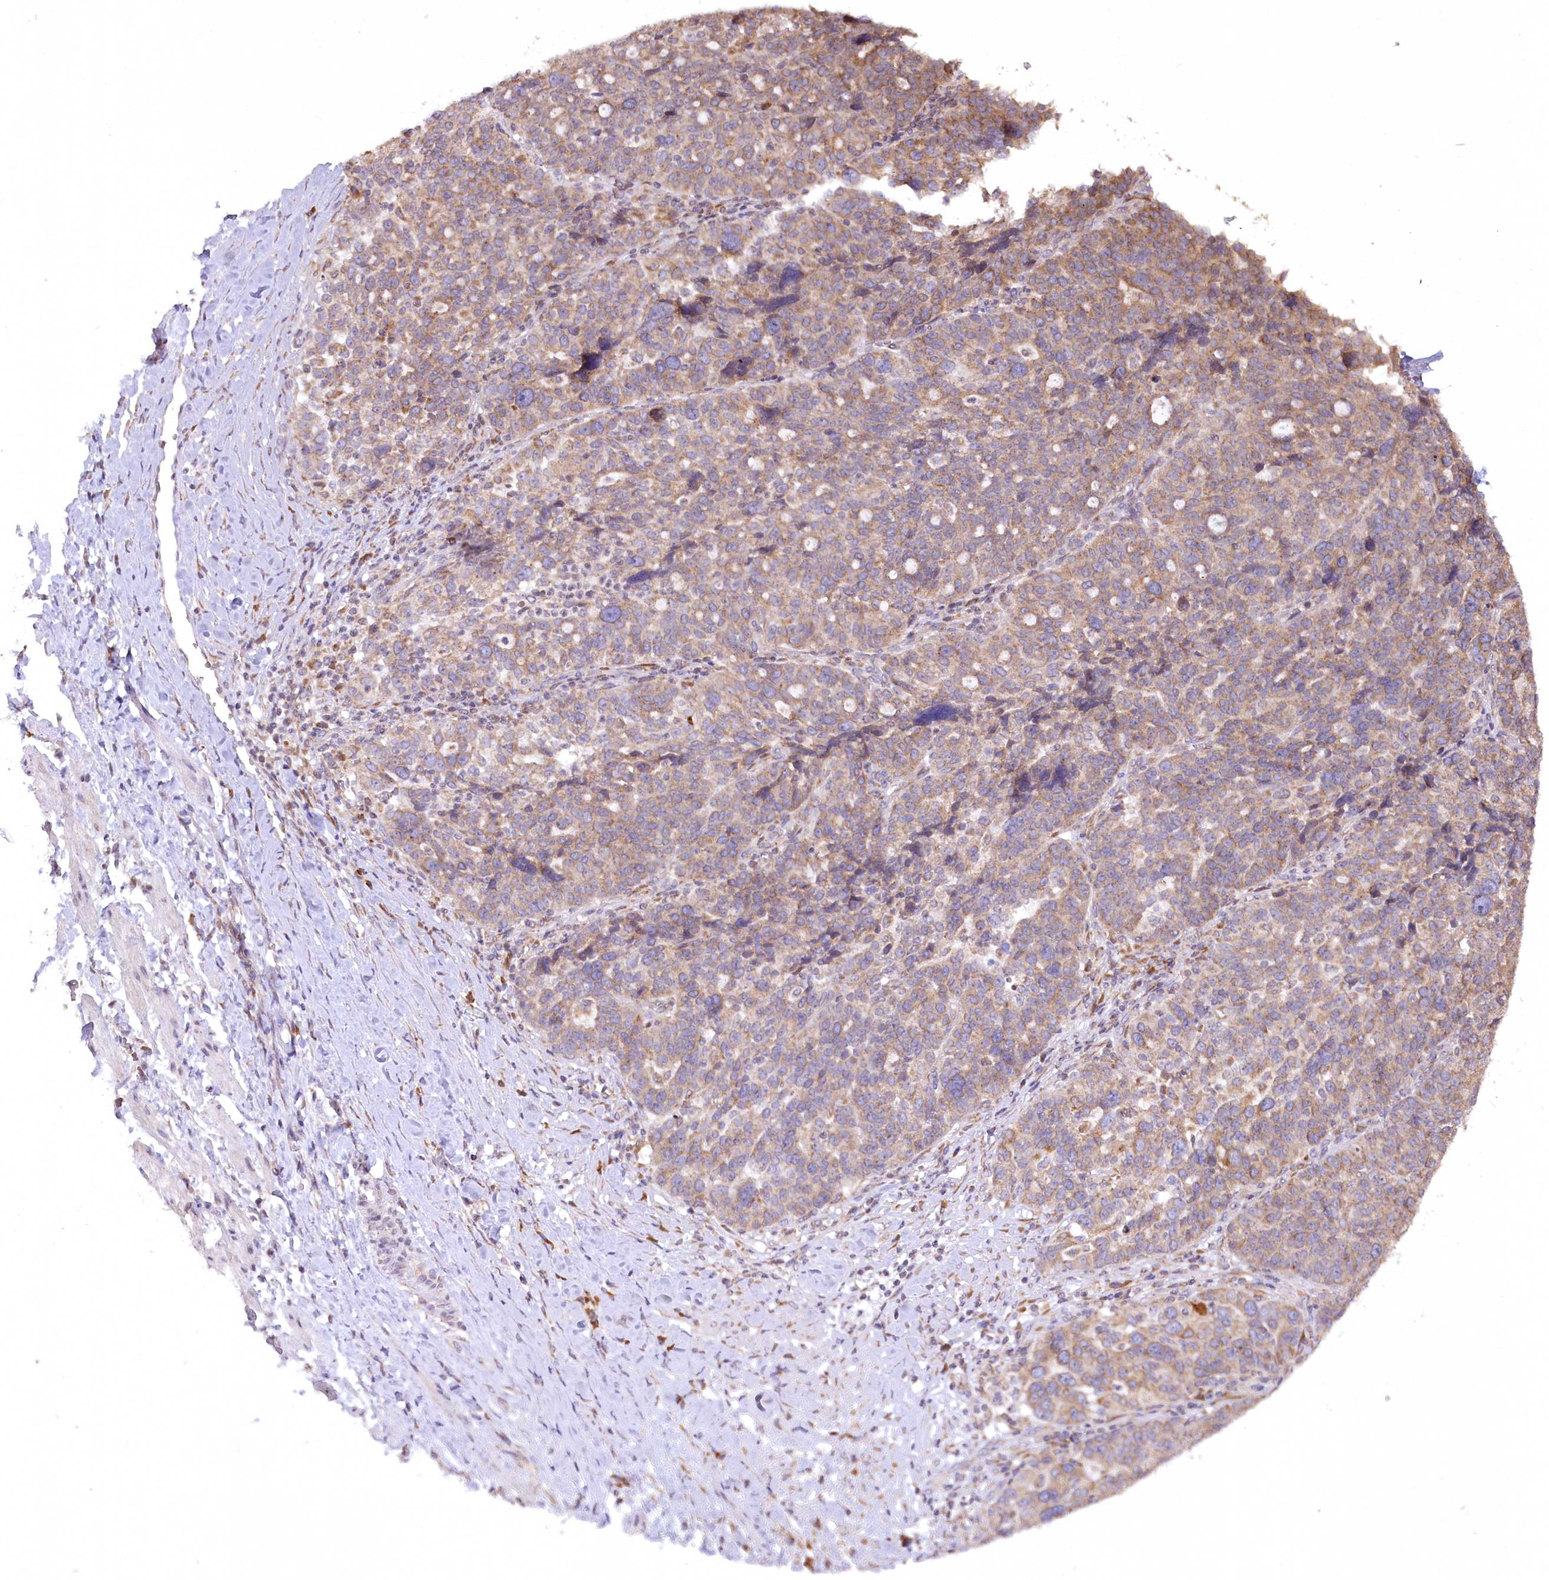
{"staining": {"intensity": "moderate", "quantity": ">75%", "location": "cytoplasmic/membranous"}, "tissue": "ovarian cancer", "cell_type": "Tumor cells", "image_type": "cancer", "snomed": [{"axis": "morphology", "description": "Cystadenocarcinoma, serous, NOS"}, {"axis": "topography", "description": "Ovary"}], "caption": "IHC of human ovarian cancer (serous cystadenocarcinoma) shows medium levels of moderate cytoplasmic/membranous staining in approximately >75% of tumor cells. (DAB (3,3'-diaminobenzidine) IHC, brown staining for protein, blue staining for nuclei).", "gene": "STT3B", "patient": {"sex": "female", "age": 59}}